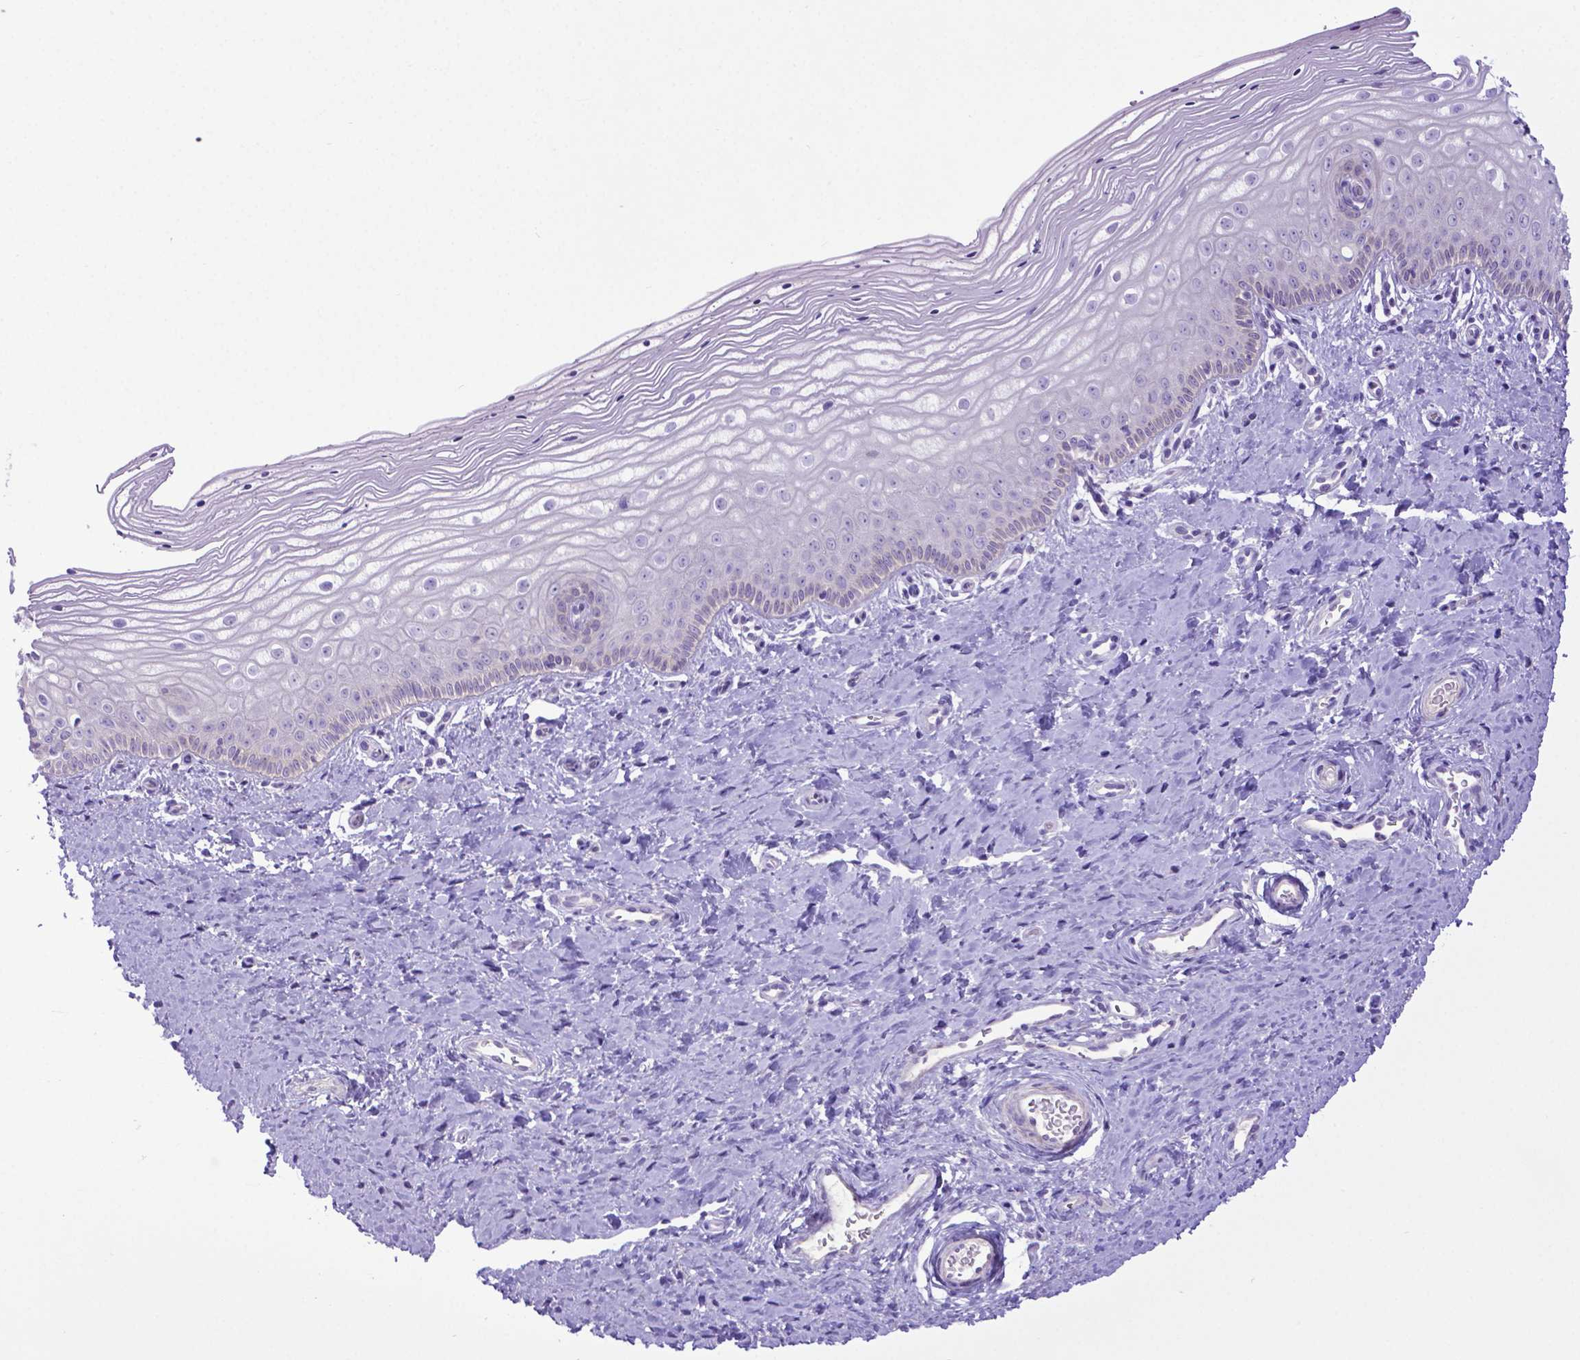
{"staining": {"intensity": "negative", "quantity": "none", "location": "none"}, "tissue": "vagina", "cell_type": "Squamous epithelial cells", "image_type": "normal", "snomed": [{"axis": "morphology", "description": "Normal tissue, NOS"}, {"axis": "topography", "description": "Vagina"}], "caption": "This is an immunohistochemistry image of benign vagina. There is no expression in squamous epithelial cells.", "gene": "ADRA2B", "patient": {"sex": "female", "age": 39}}